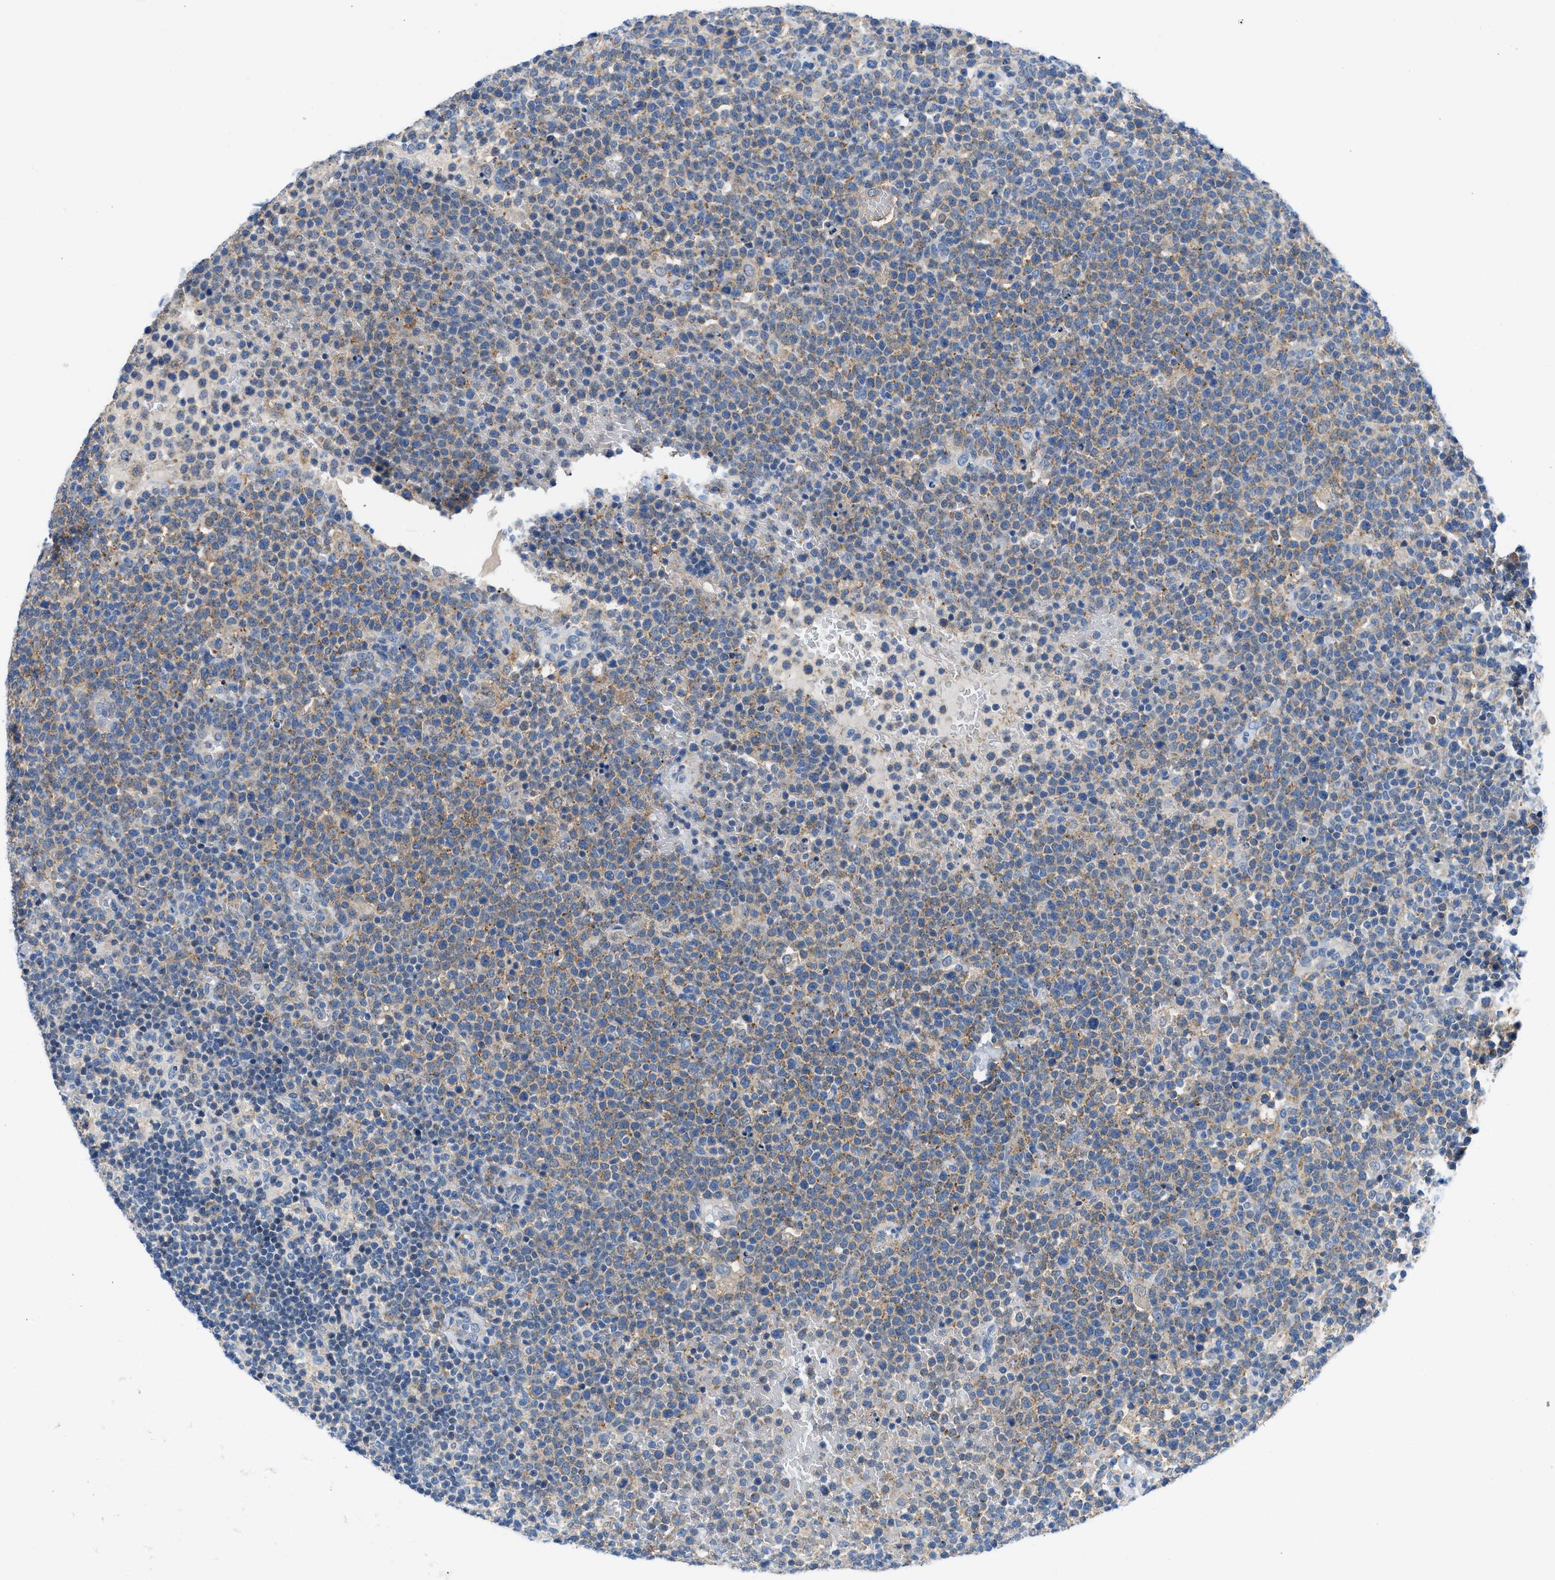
{"staining": {"intensity": "weak", "quantity": ">75%", "location": "cytoplasmic/membranous"}, "tissue": "lymphoma", "cell_type": "Tumor cells", "image_type": "cancer", "snomed": [{"axis": "morphology", "description": "Malignant lymphoma, non-Hodgkin's type, High grade"}, {"axis": "topography", "description": "Lymph node"}], "caption": "Immunohistochemistry image of neoplastic tissue: human high-grade malignant lymphoma, non-Hodgkin's type stained using immunohistochemistry exhibits low levels of weak protein expression localized specifically in the cytoplasmic/membranous of tumor cells, appearing as a cytoplasmic/membranous brown color.", "gene": "BNC2", "patient": {"sex": "male", "age": 61}}